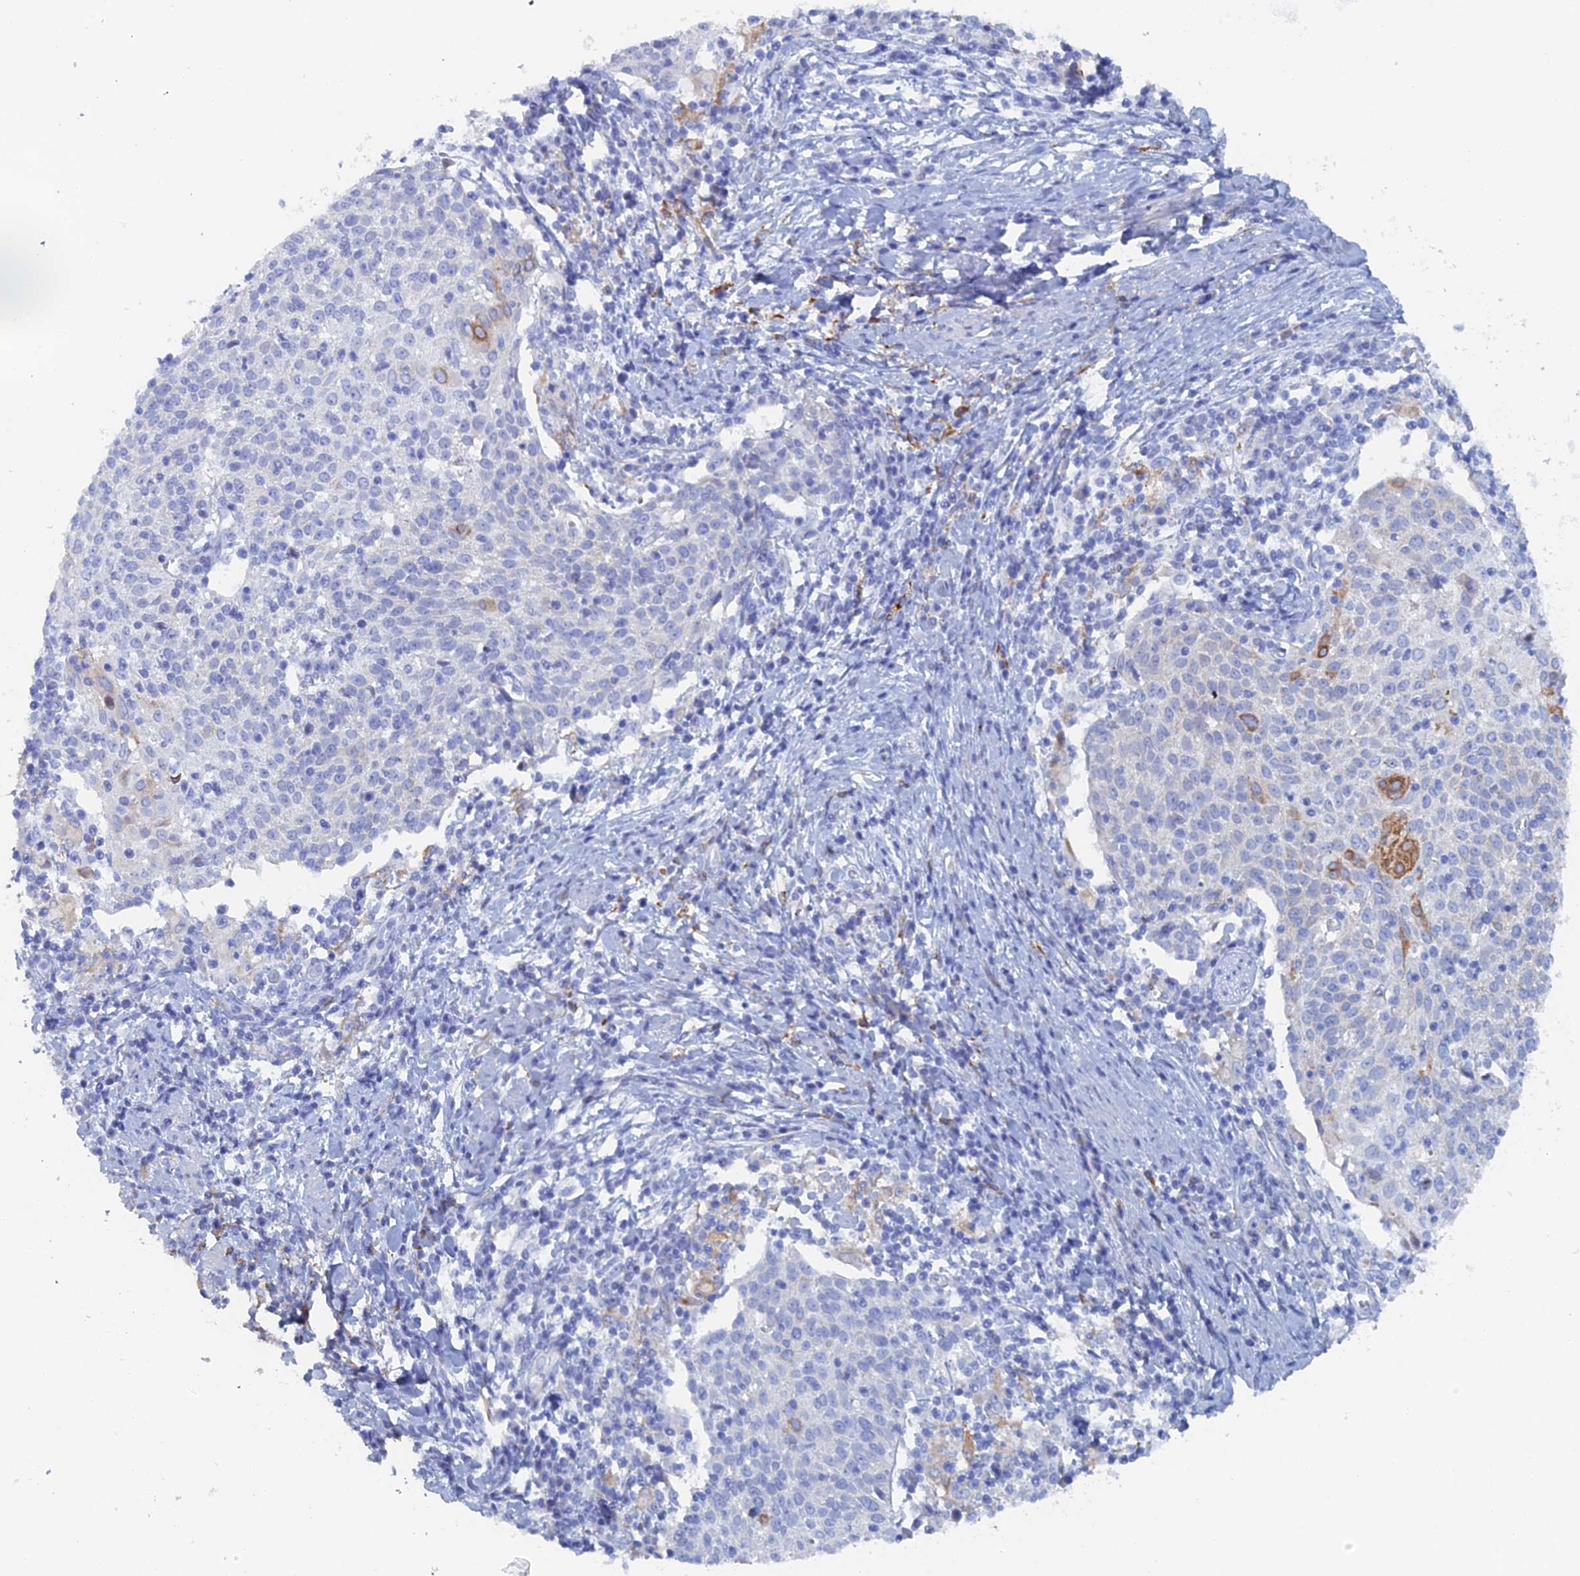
{"staining": {"intensity": "moderate", "quantity": "<25%", "location": "cytoplasmic/membranous"}, "tissue": "cervical cancer", "cell_type": "Tumor cells", "image_type": "cancer", "snomed": [{"axis": "morphology", "description": "Squamous cell carcinoma, NOS"}, {"axis": "topography", "description": "Cervix"}], "caption": "The micrograph displays a brown stain indicating the presence of a protein in the cytoplasmic/membranous of tumor cells in cervical cancer. (Brightfield microscopy of DAB IHC at high magnification).", "gene": "COG7", "patient": {"sex": "female", "age": 52}}